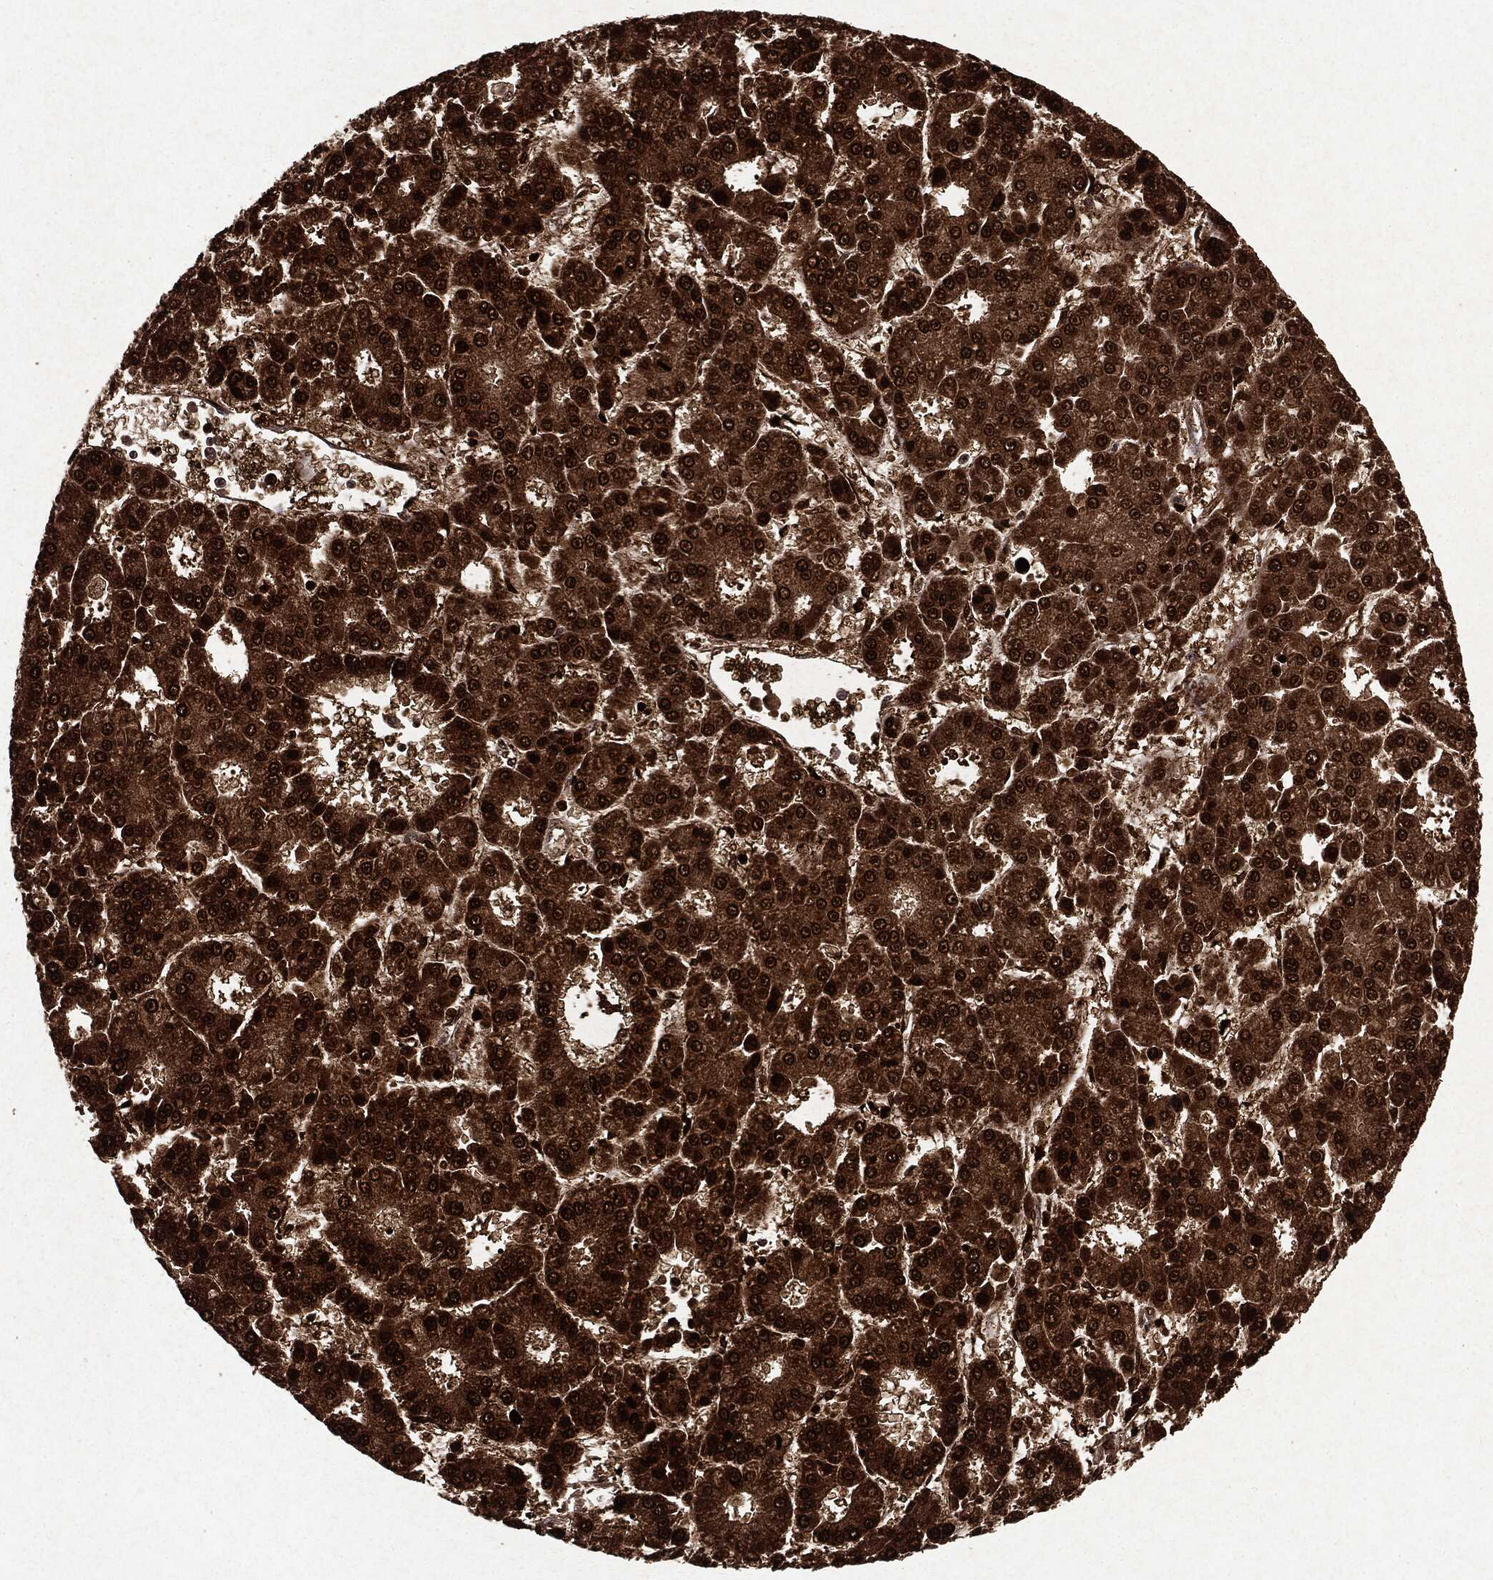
{"staining": {"intensity": "strong", "quantity": ">75%", "location": "cytoplasmic/membranous,nuclear"}, "tissue": "liver cancer", "cell_type": "Tumor cells", "image_type": "cancer", "snomed": [{"axis": "morphology", "description": "Carcinoma, Hepatocellular, NOS"}, {"axis": "topography", "description": "Liver"}], "caption": "A micrograph of hepatocellular carcinoma (liver) stained for a protein displays strong cytoplasmic/membranous and nuclear brown staining in tumor cells. The protein is stained brown, and the nuclei are stained in blue (DAB IHC with brightfield microscopy, high magnification).", "gene": "PEBP1", "patient": {"sex": "male", "age": 70}}